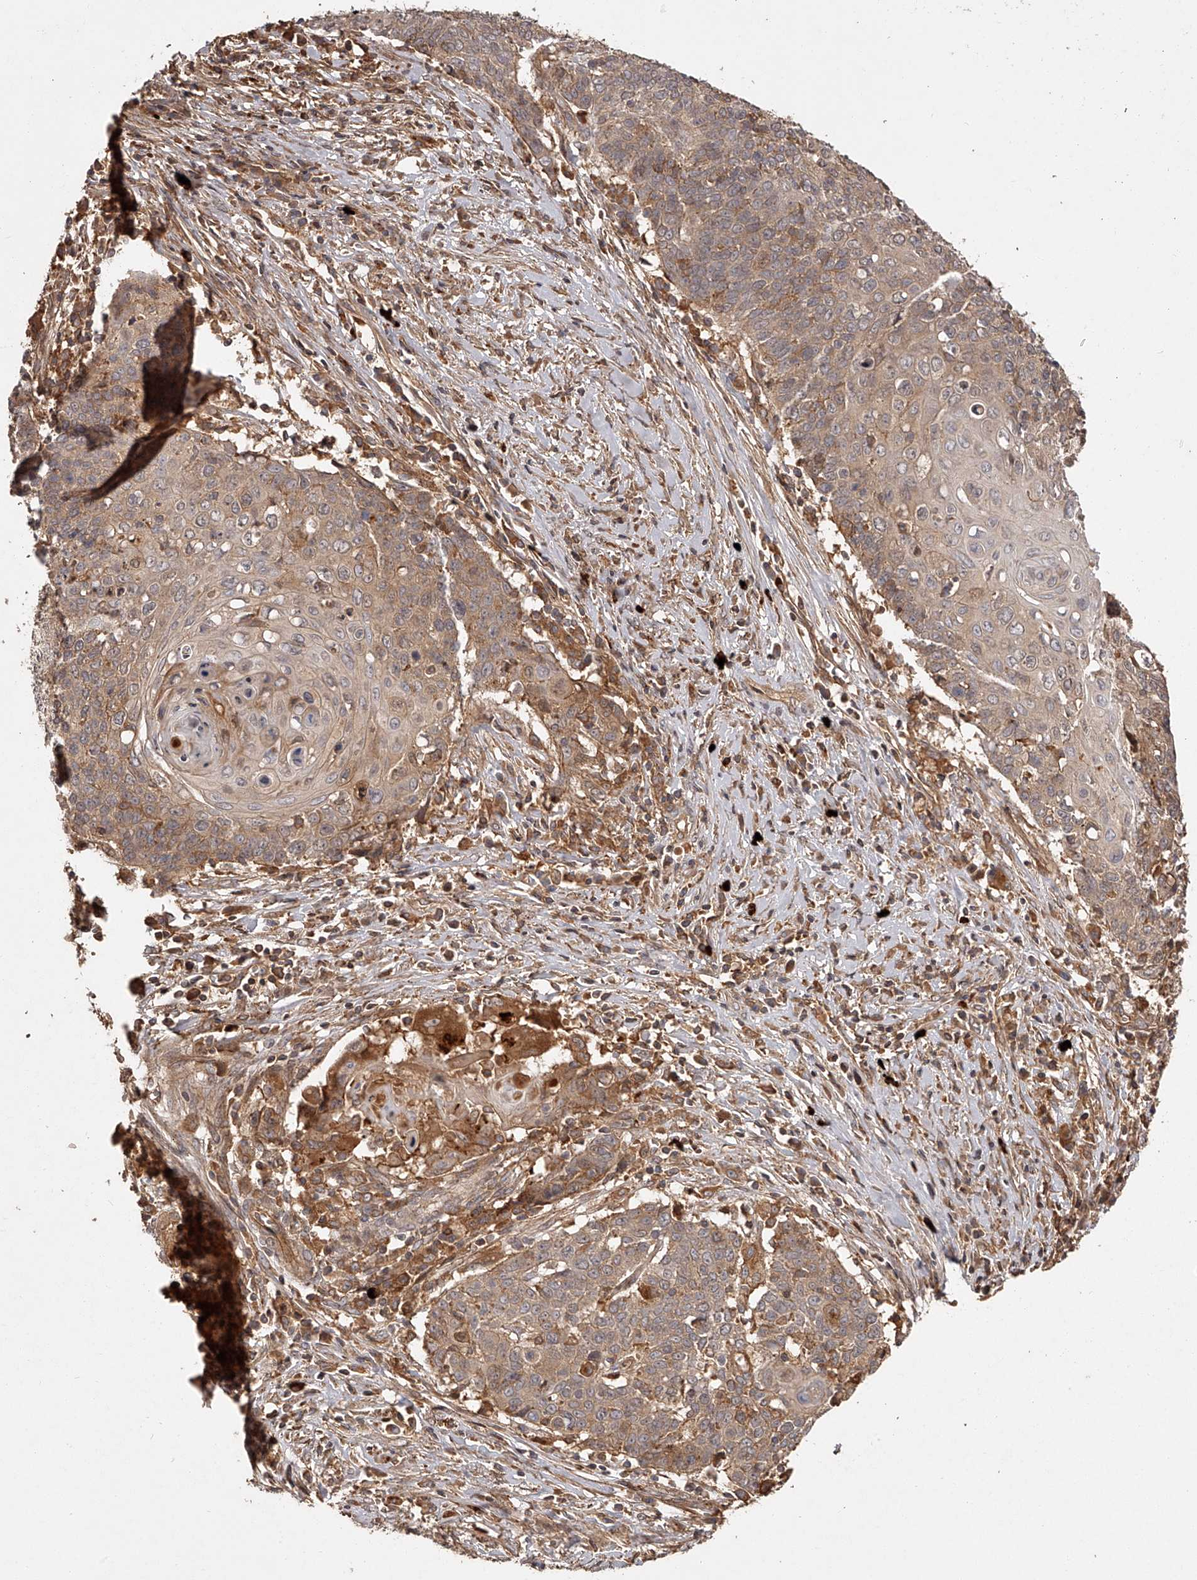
{"staining": {"intensity": "weak", "quantity": ">75%", "location": "cytoplasmic/membranous"}, "tissue": "cervical cancer", "cell_type": "Tumor cells", "image_type": "cancer", "snomed": [{"axis": "morphology", "description": "Squamous cell carcinoma, NOS"}, {"axis": "topography", "description": "Cervix"}], "caption": "Tumor cells reveal weak cytoplasmic/membranous expression in approximately >75% of cells in cervical cancer. The protein of interest is shown in brown color, while the nuclei are stained blue.", "gene": "CRYZL1", "patient": {"sex": "female", "age": 39}}